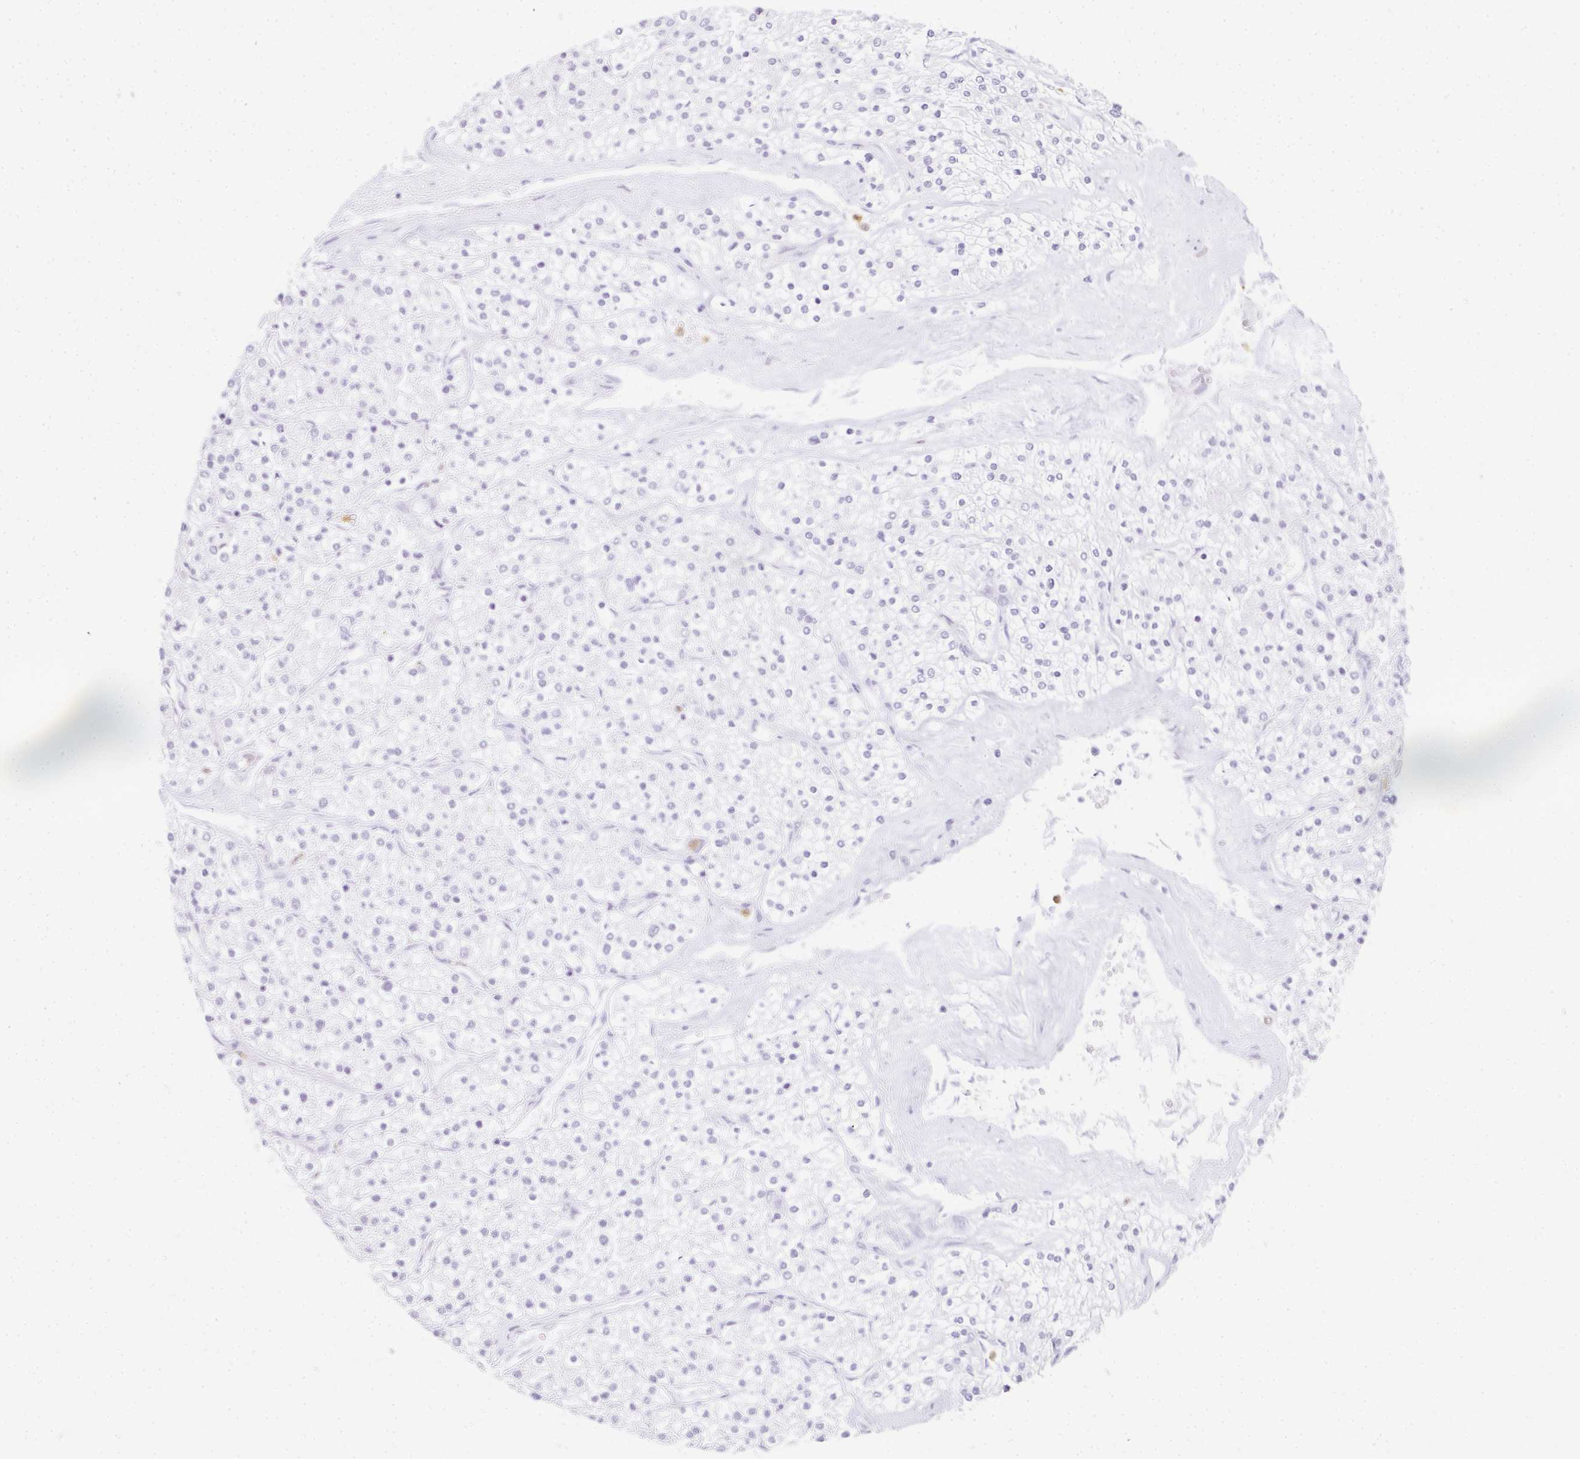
{"staining": {"intensity": "negative", "quantity": "none", "location": "none"}, "tissue": "renal cancer", "cell_type": "Tumor cells", "image_type": "cancer", "snomed": [{"axis": "morphology", "description": "Adenocarcinoma, NOS"}, {"axis": "topography", "description": "Kidney"}], "caption": "DAB immunohistochemical staining of renal cancer (adenocarcinoma) displays no significant positivity in tumor cells. (Immunohistochemistry (ihc), brightfield microscopy, high magnification).", "gene": "HK3", "patient": {"sex": "male", "age": 80}}